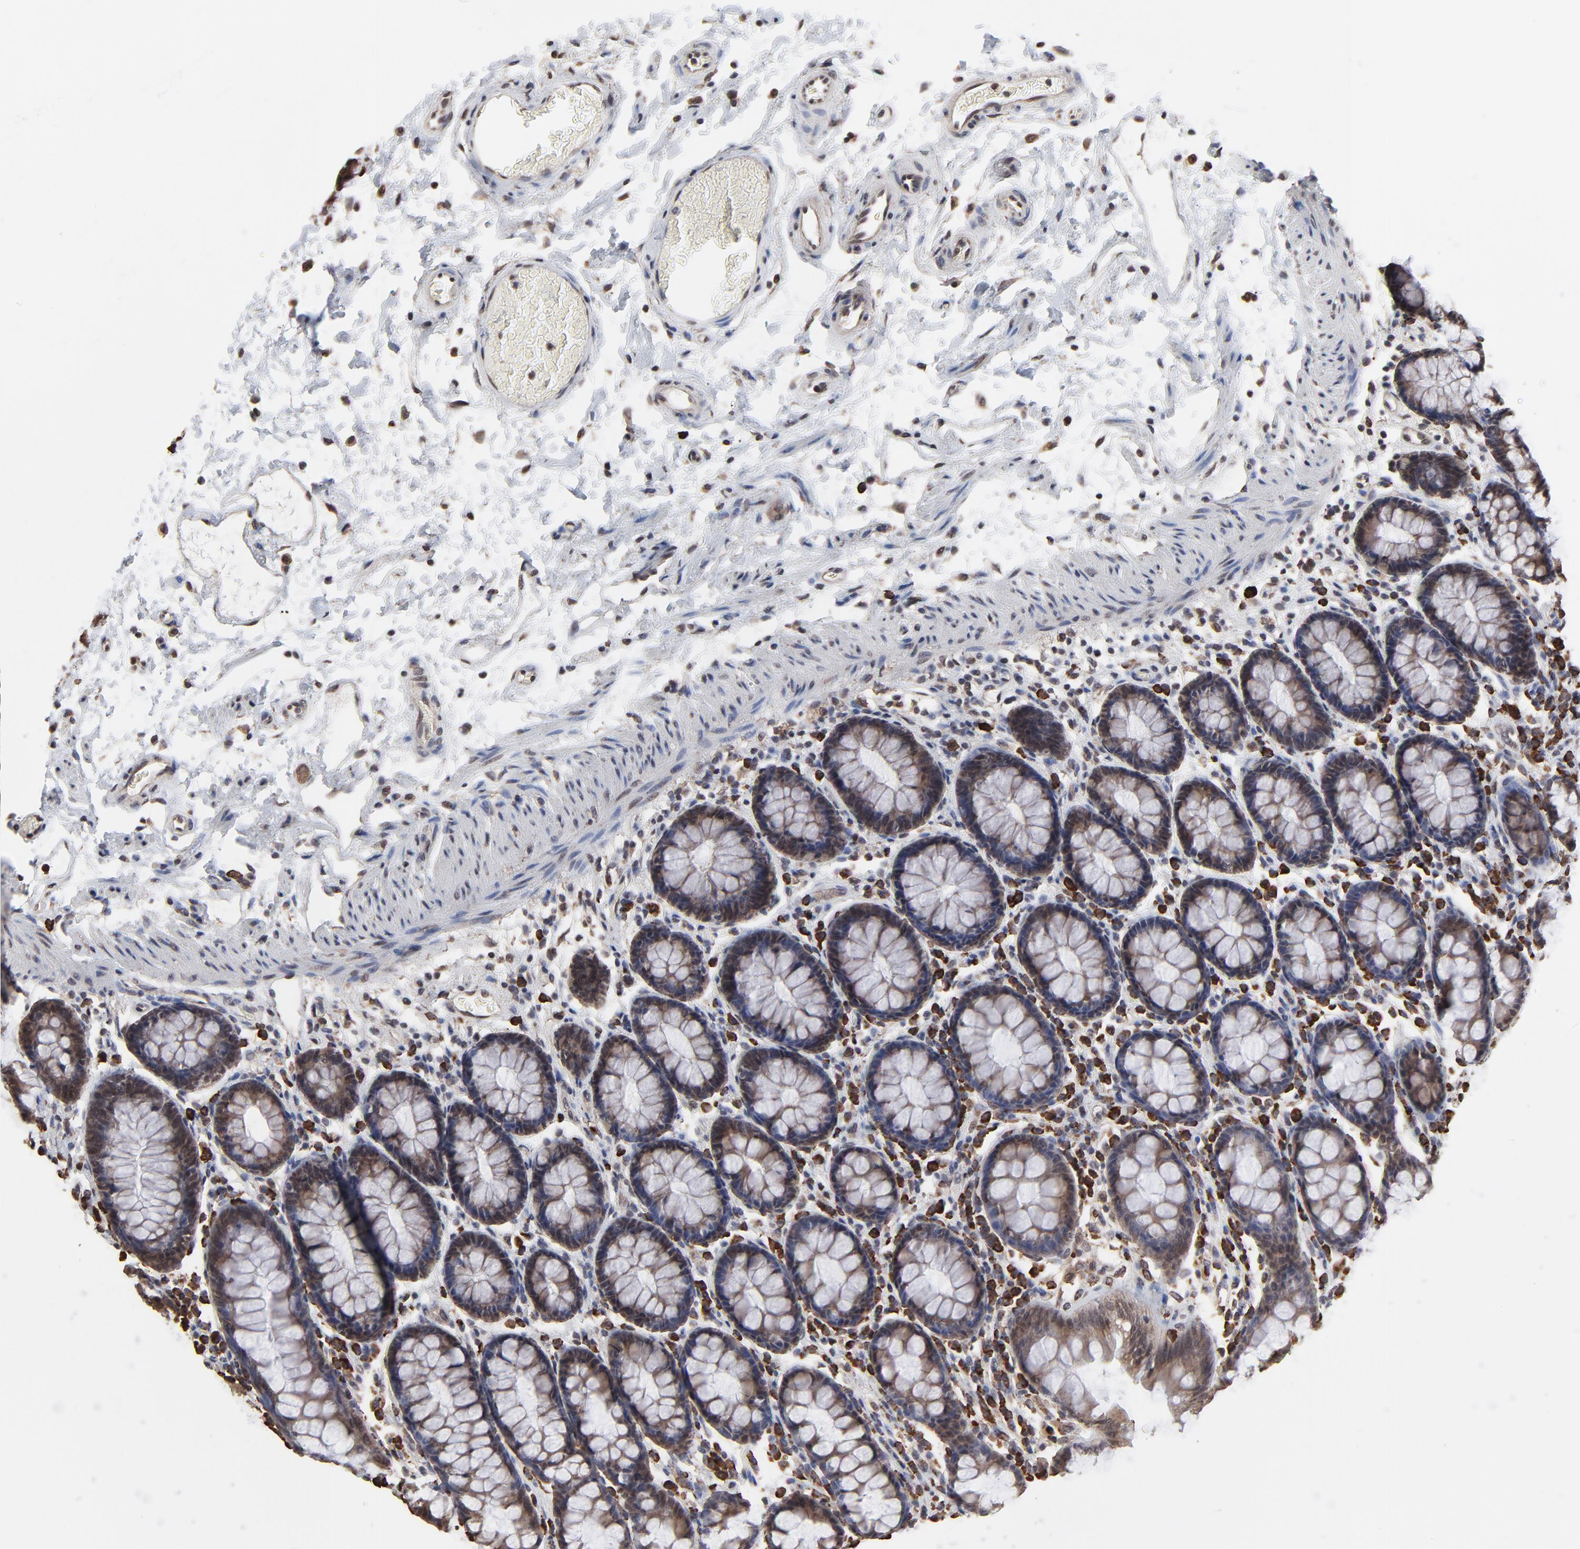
{"staining": {"intensity": "moderate", "quantity": ">75%", "location": "cytoplasmic/membranous"}, "tissue": "rectum", "cell_type": "Glandular cells", "image_type": "normal", "snomed": [{"axis": "morphology", "description": "Normal tissue, NOS"}, {"axis": "topography", "description": "Rectum"}], "caption": "Immunohistochemistry micrograph of benign rectum: rectum stained using IHC reveals medium levels of moderate protein expression localized specifically in the cytoplasmic/membranous of glandular cells, appearing as a cytoplasmic/membranous brown color.", "gene": "CHM", "patient": {"sex": "male", "age": 92}}